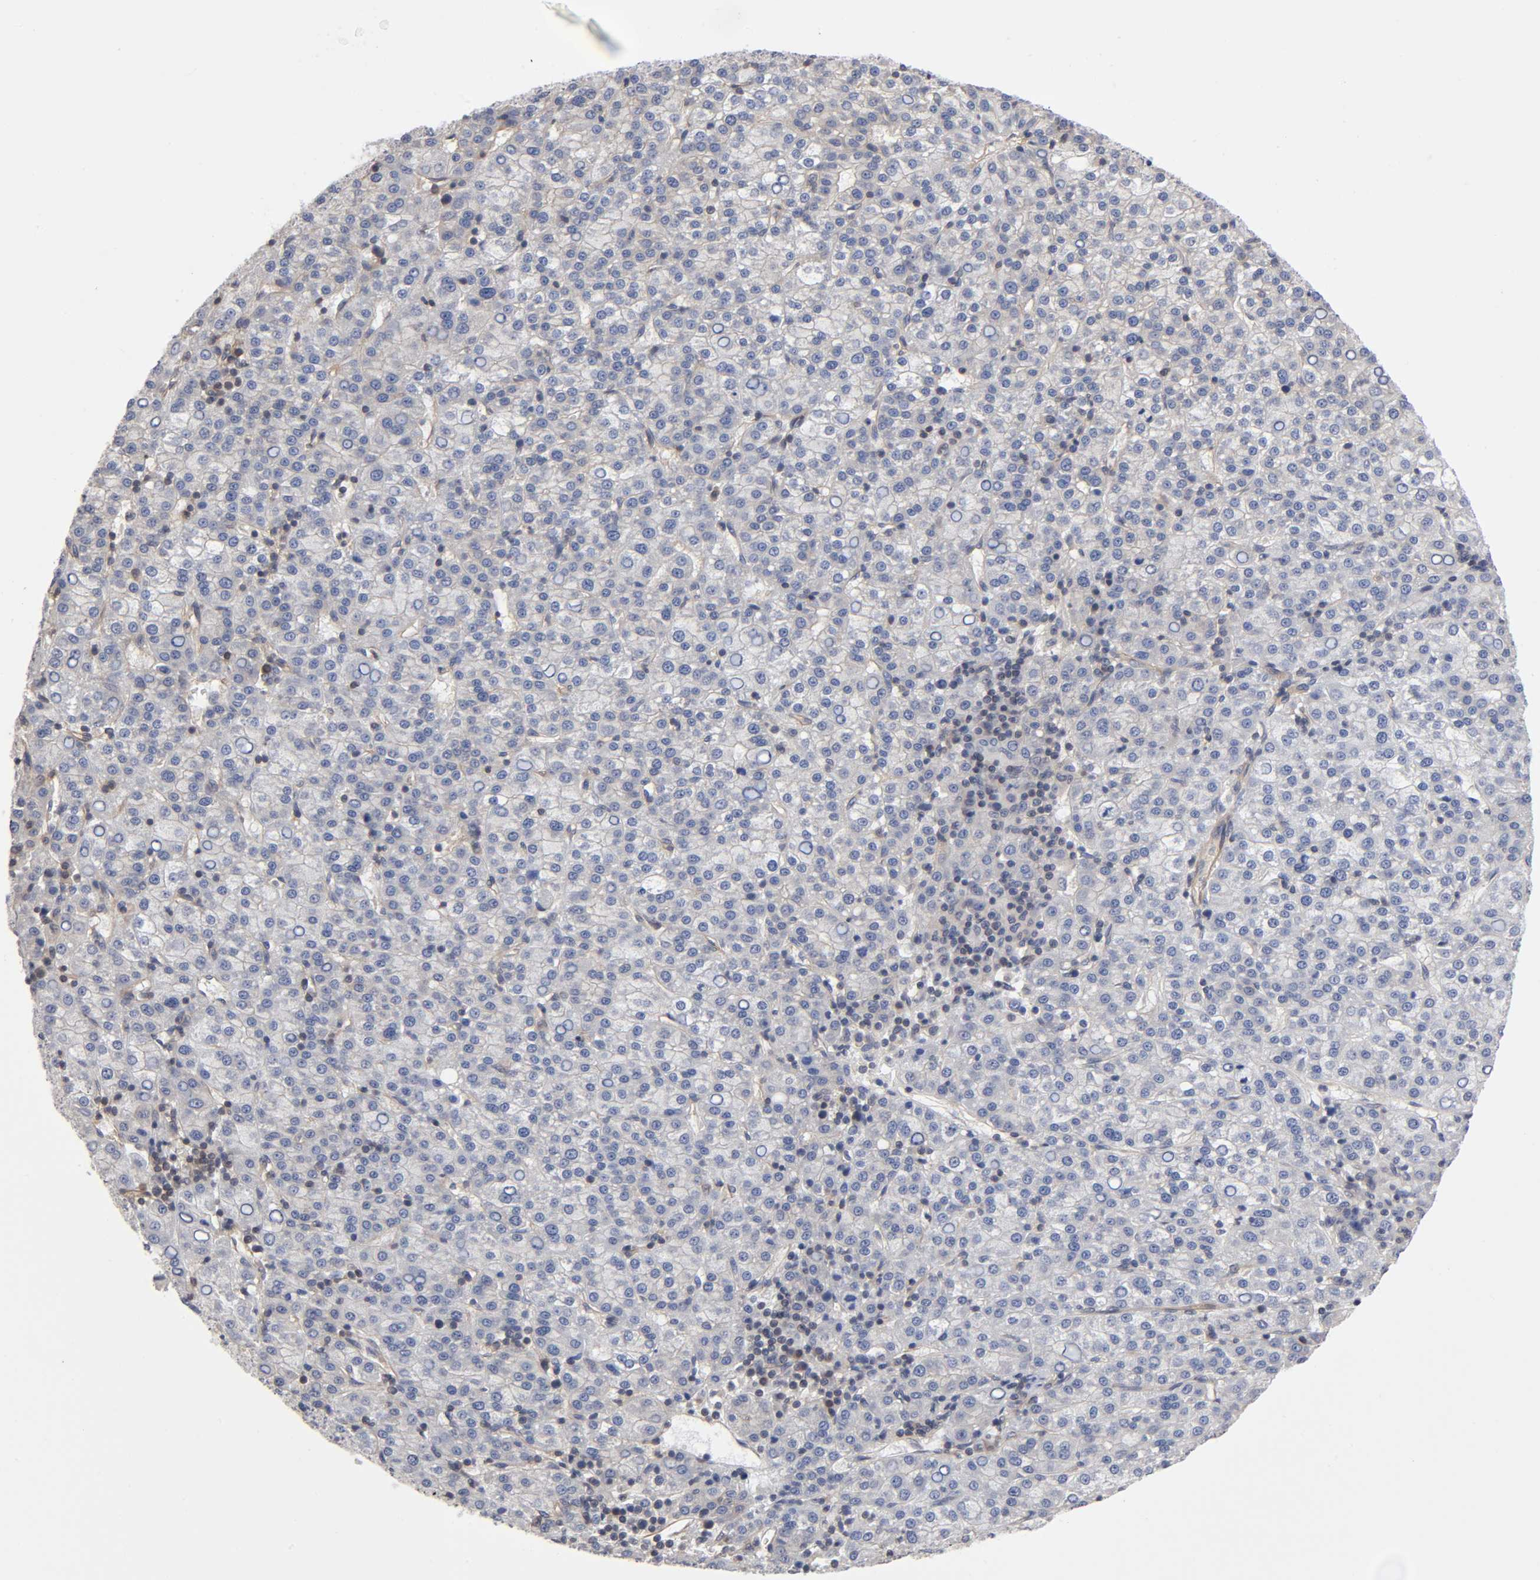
{"staining": {"intensity": "negative", "quantity": "none", "location": "none"}, "tissue": "liver cancer", "cell_type": "Tumor cells", "image_type": "cancer", "snomed": [{"axis": "morphology", "description": "Carcinoma, Hepatocellular, NOS"}, {"axis": "topography", "description": "Liver"}], "caption": "High power microscopy micrograph of an immunohistochemistry photomicrograph of hepatocellular carcinoma (liver), revealing no significant staining in tumor cells. (Immunohistochemistry (ihc), brightfield microscopy, high magnification).", "gene": "STRN3", "patient": {"sex": "female", "age": 58}}